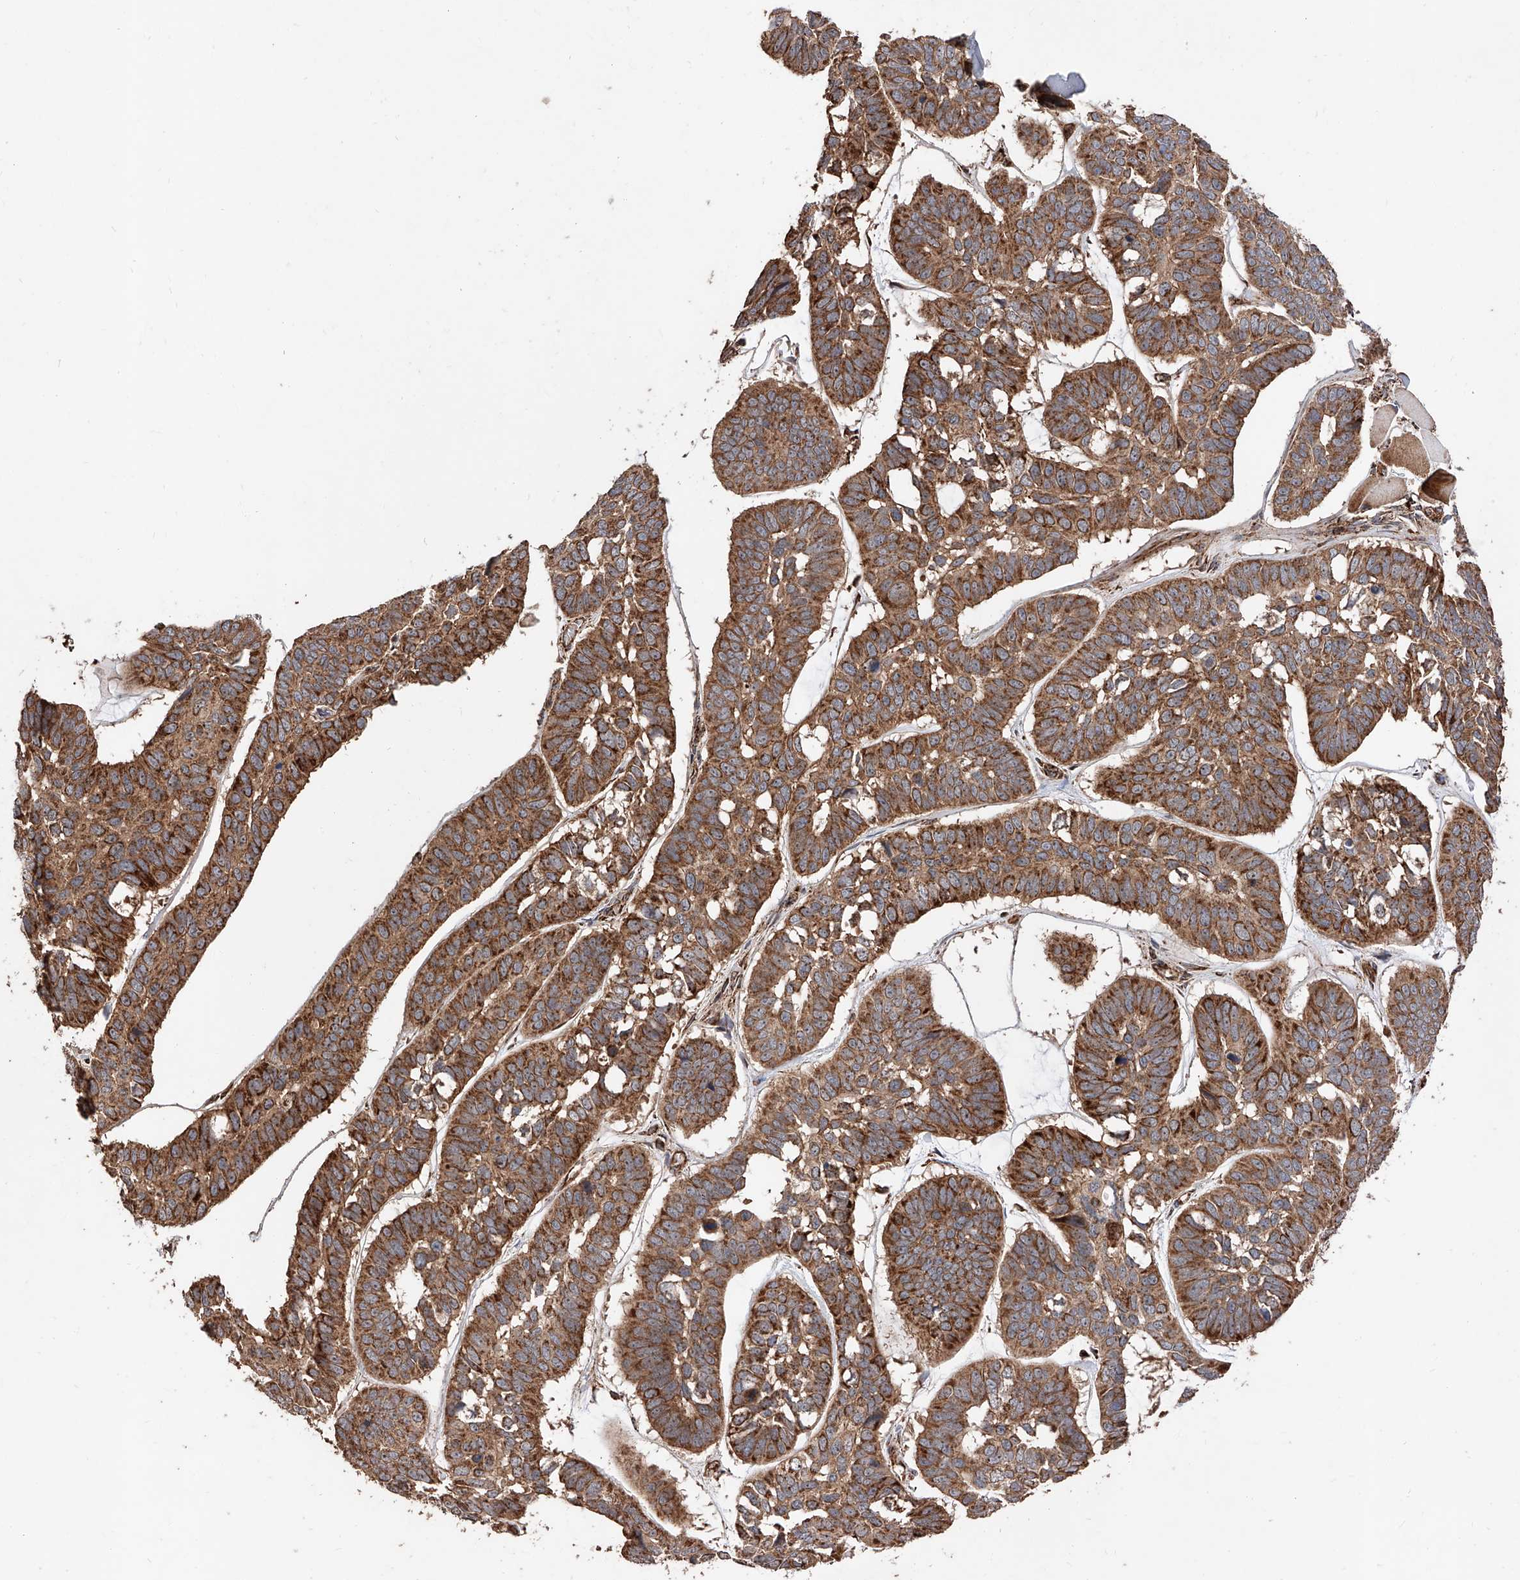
{"staining": {"intensity": "moderate", "quantity": ">75%", "location": "cytoplasmic/membranous"}, "tissue": "skin cancer", "cell_type": "Tumor cells", "image_type": "cancer", "snomed": [{"axis": "morphology", "description": "Basal cell carcinoma"}, {"axis": "topography", "description": "Skin"}], "caption": "An immunohistochemistry (IHC) histopathology image of tumor tissue is shown. Protein staining in brown shows moderate cytoplasmic/membranous positivity in skin cancer within tumor cells. Nuclei are stained in blue.", "gene": "PISD", "patient": {"sex": "male", "age": 62}}